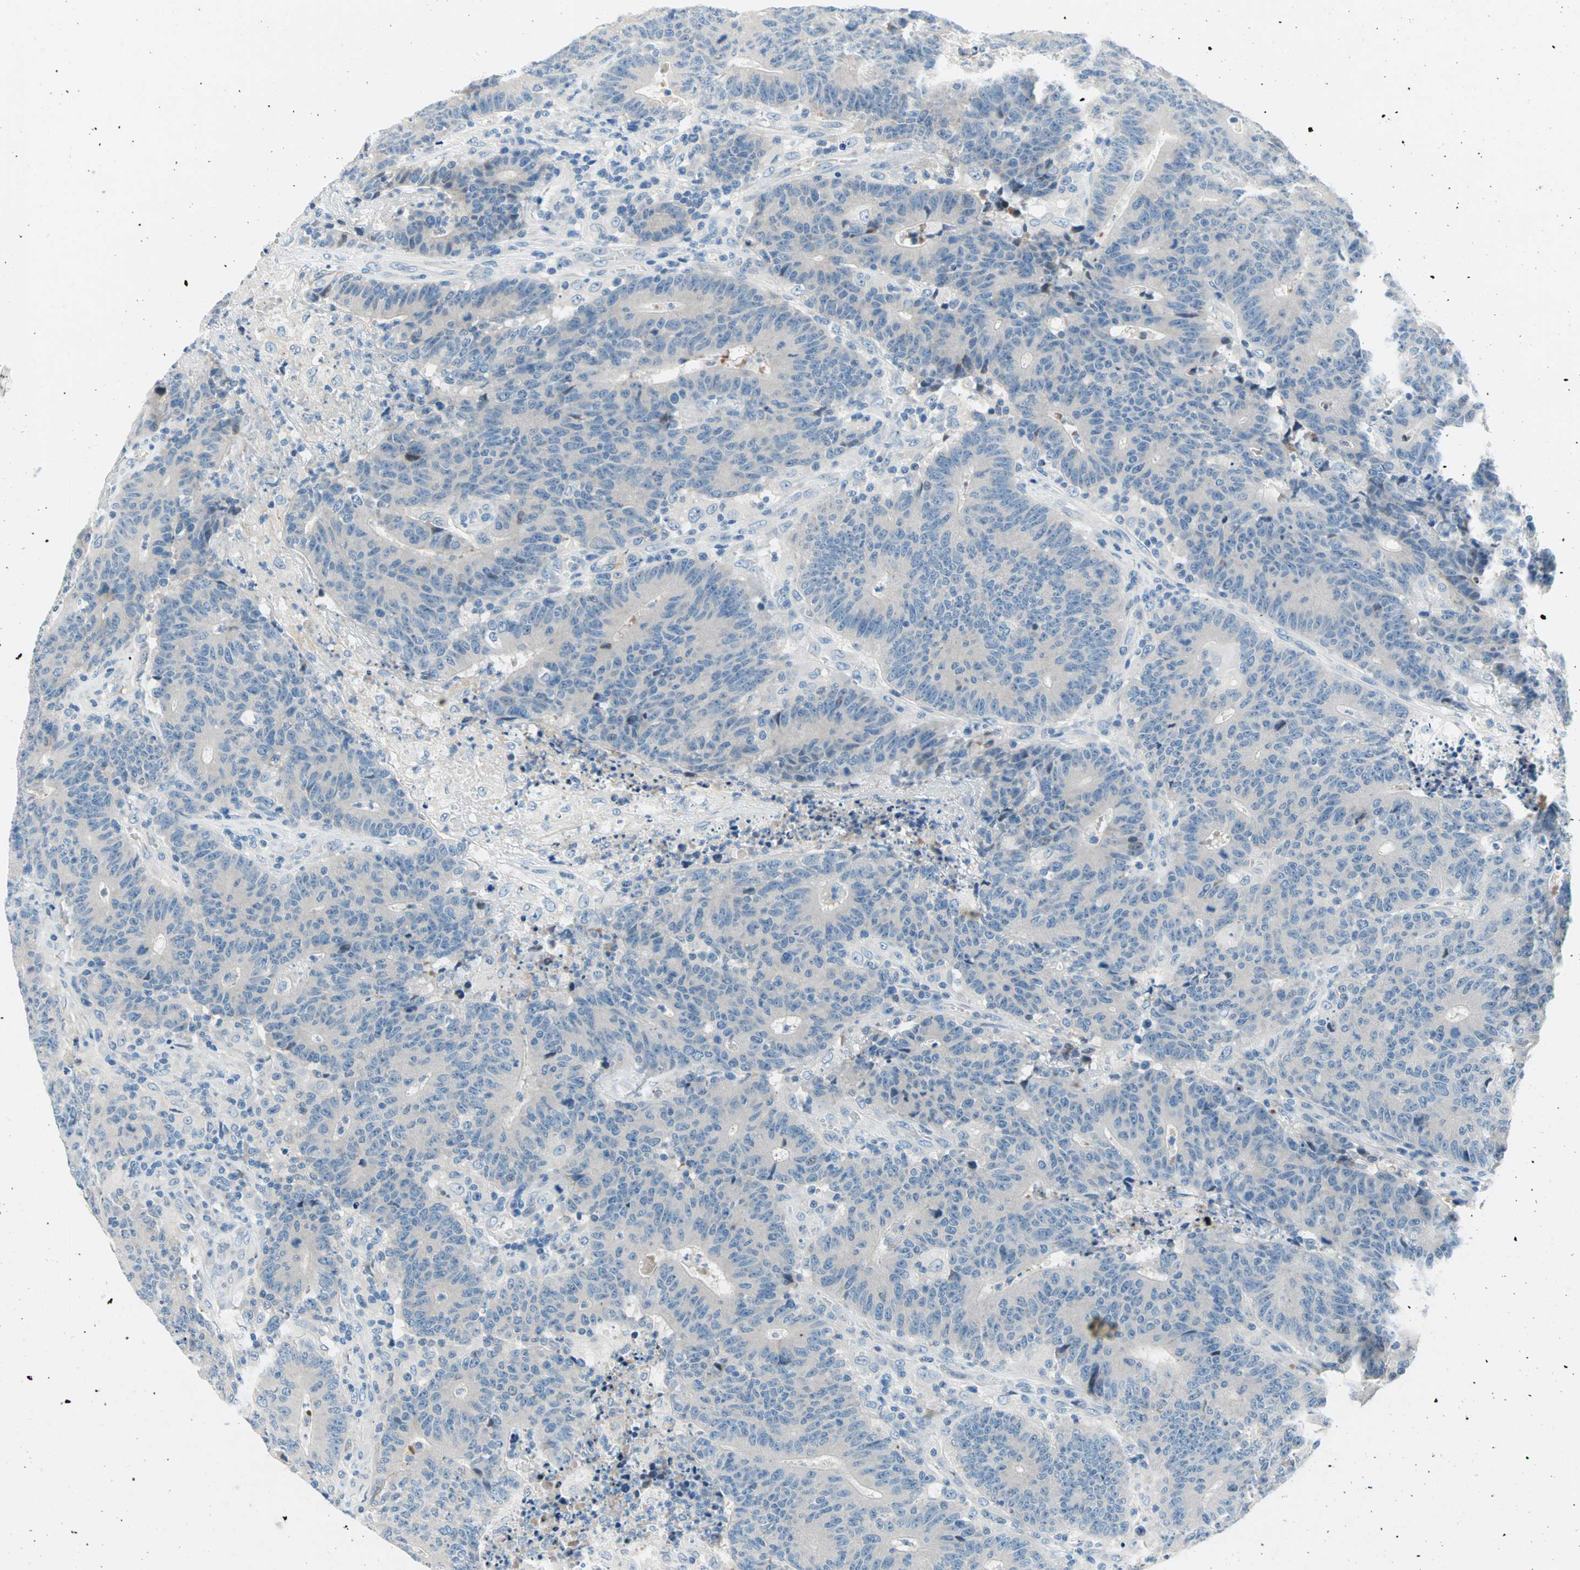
{"staining": {"intensity": "negative", "quantity": "none", "location": "none"}, "tissue": "colorectal cancer", "cell_type": "Tumor cells", "image_type": "cancer", "snomed": [{"axis": "morphology", "description": "Normal tissue, NOS"}, {"axis": "morphology", "description": "Adenocarcinoma, NOS"}, {"axis": "topography", "description": "Colon"}], "caption": "The micrograph demonstrates no staining of tumor cells in colorectal cancer (adenocarcinoma). (DAB (3,3'-diaminobenzidine) immunohistochemistry with hematoxylin counter stain).", "gene": "TMEM163", "patient": {"sex": "female", "age": 75}}